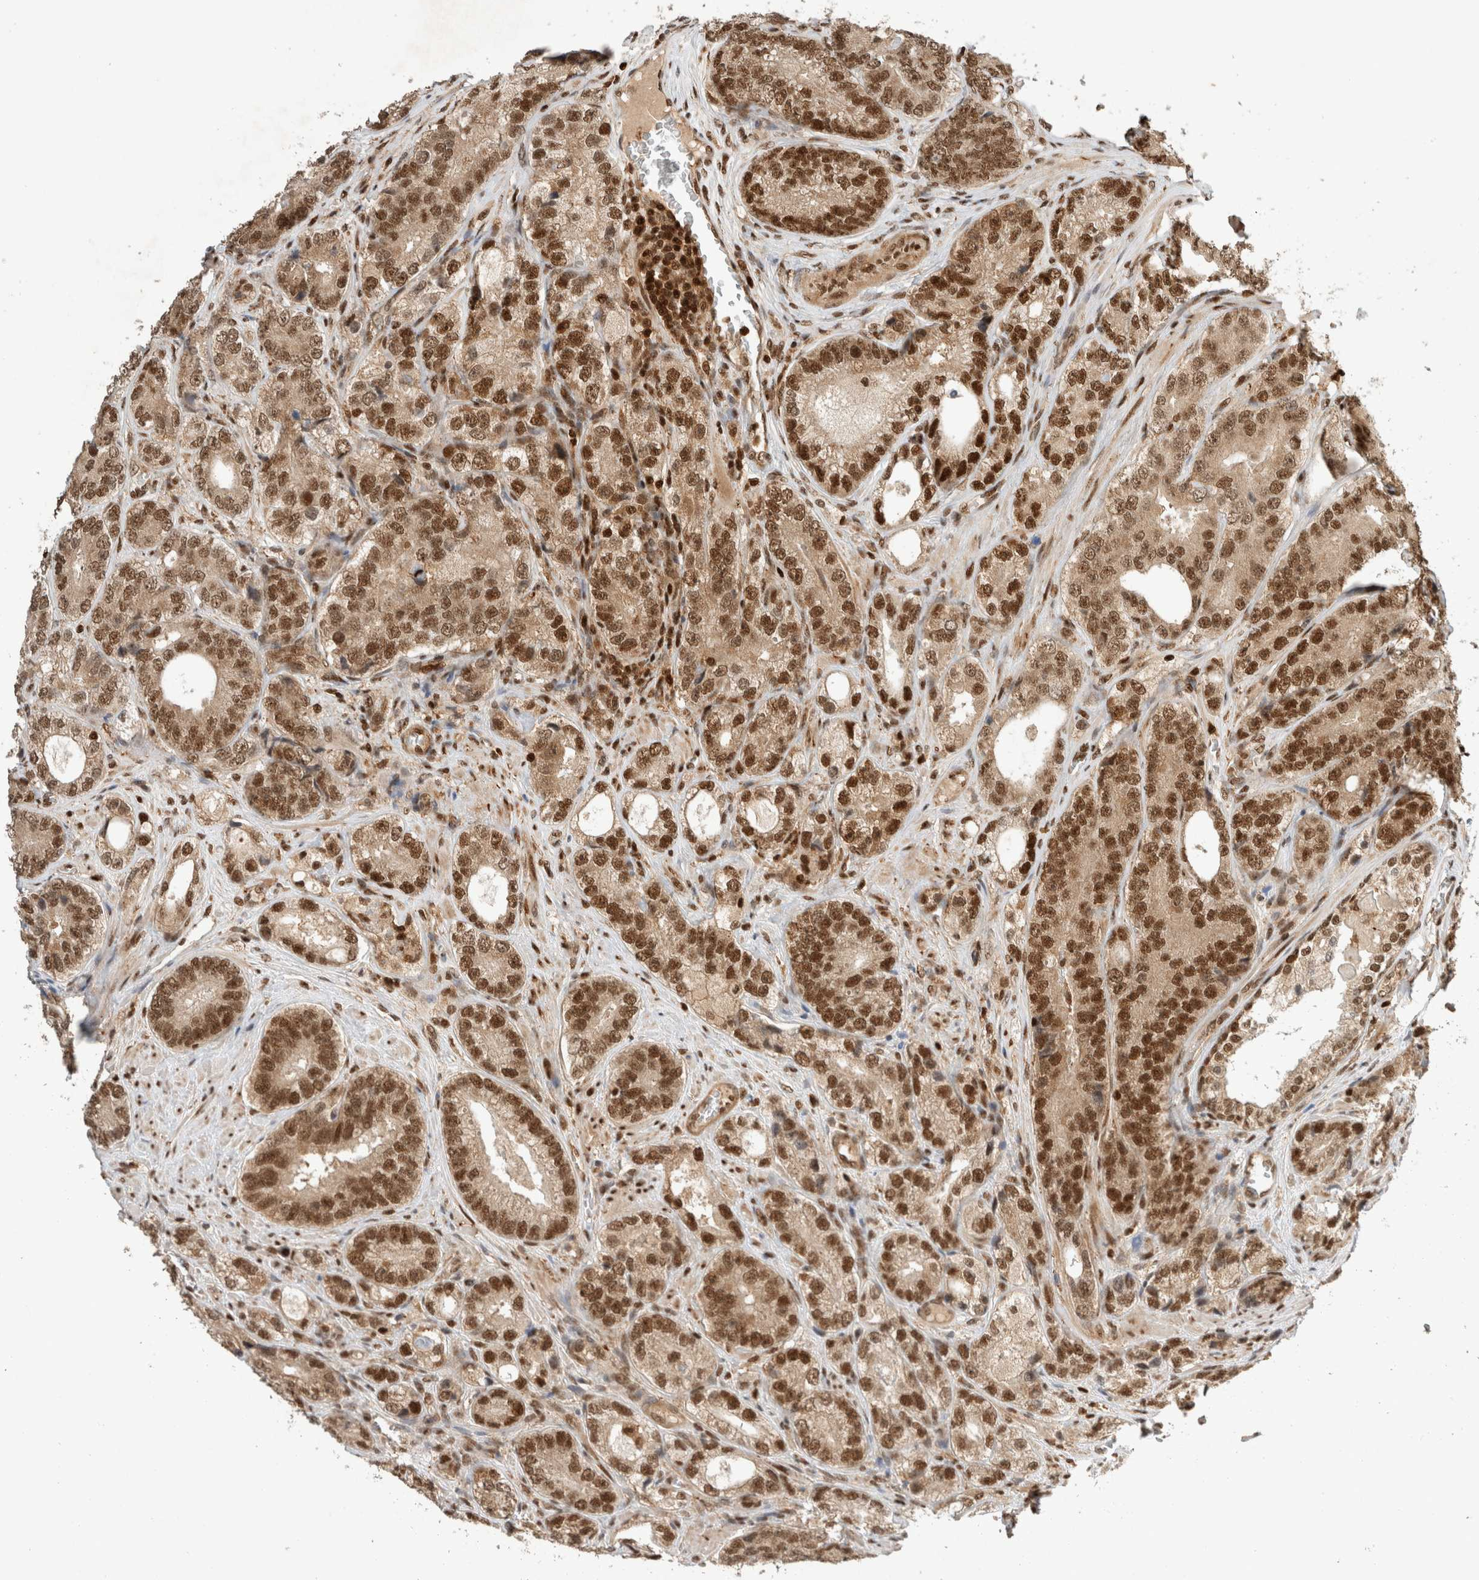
{"staining": {"intensity": "strong", "quantity": ">75%", "location": "cytoplasmic/membranous,nuclear"}, "tissue": "prostate cancer", "cell_type": "Tumor cells", "image_type": "cancer", "snomed": [{"axis": "morphology", "description": "Adenocarcinoma, High grade"}, {"axis": "topography", "description": "Prostate"}], "caption": "Immunohistochemistry (IHC) of human high-grade adenocarcinoma (prostate) reveals high levels of strong cytoplasmic/membranous and nuclear expression in about >75% of tumor cells. The staining was performed using DAB (3,3'-diaminobenzidine) to visualize the protein expression in brown, while the nuclei were stained in blue with hematoxylin (Magnification: 20x).", "gene": "SNRNP40", "patient": {"sex": "male", "age": 56}}